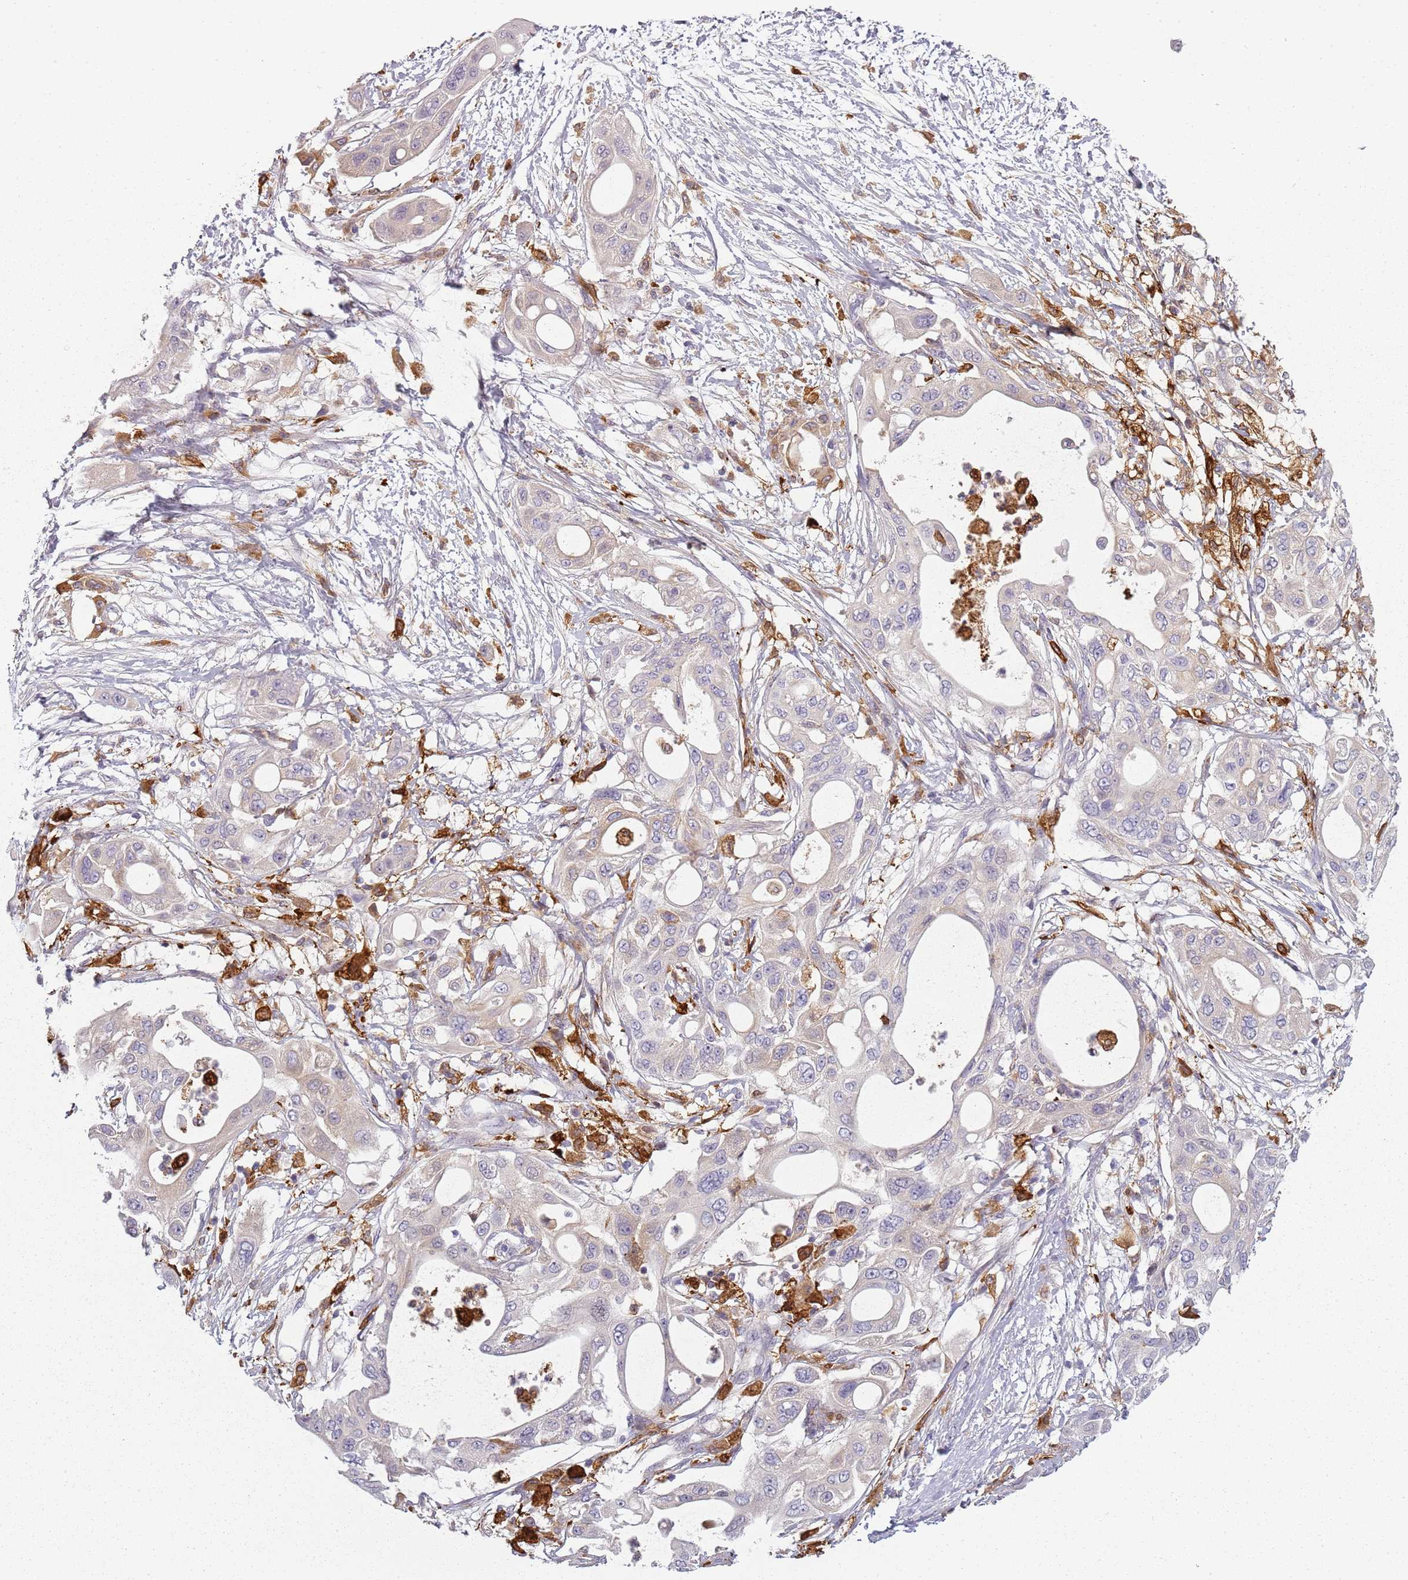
{"staining": {"intensity": "negative", "quantity": "none", "location": "none"}, "tissue": "pancreatic cancer", "cell_type": "Tumor cells", "image_type": "cancer", "snomed": [{"axis": "morphology", "description": "Adenocarcinoma, NOS"}, {"axis": "topography", "description": "Pancreas"}], "caption": "This is an immunohistochemistry micrograph of pancreatic cancer (adenocarcinoma). There is no staining in tumor cells.", "gene": "CC2D2B", "patient": {"sex": "male", "age": 68}}